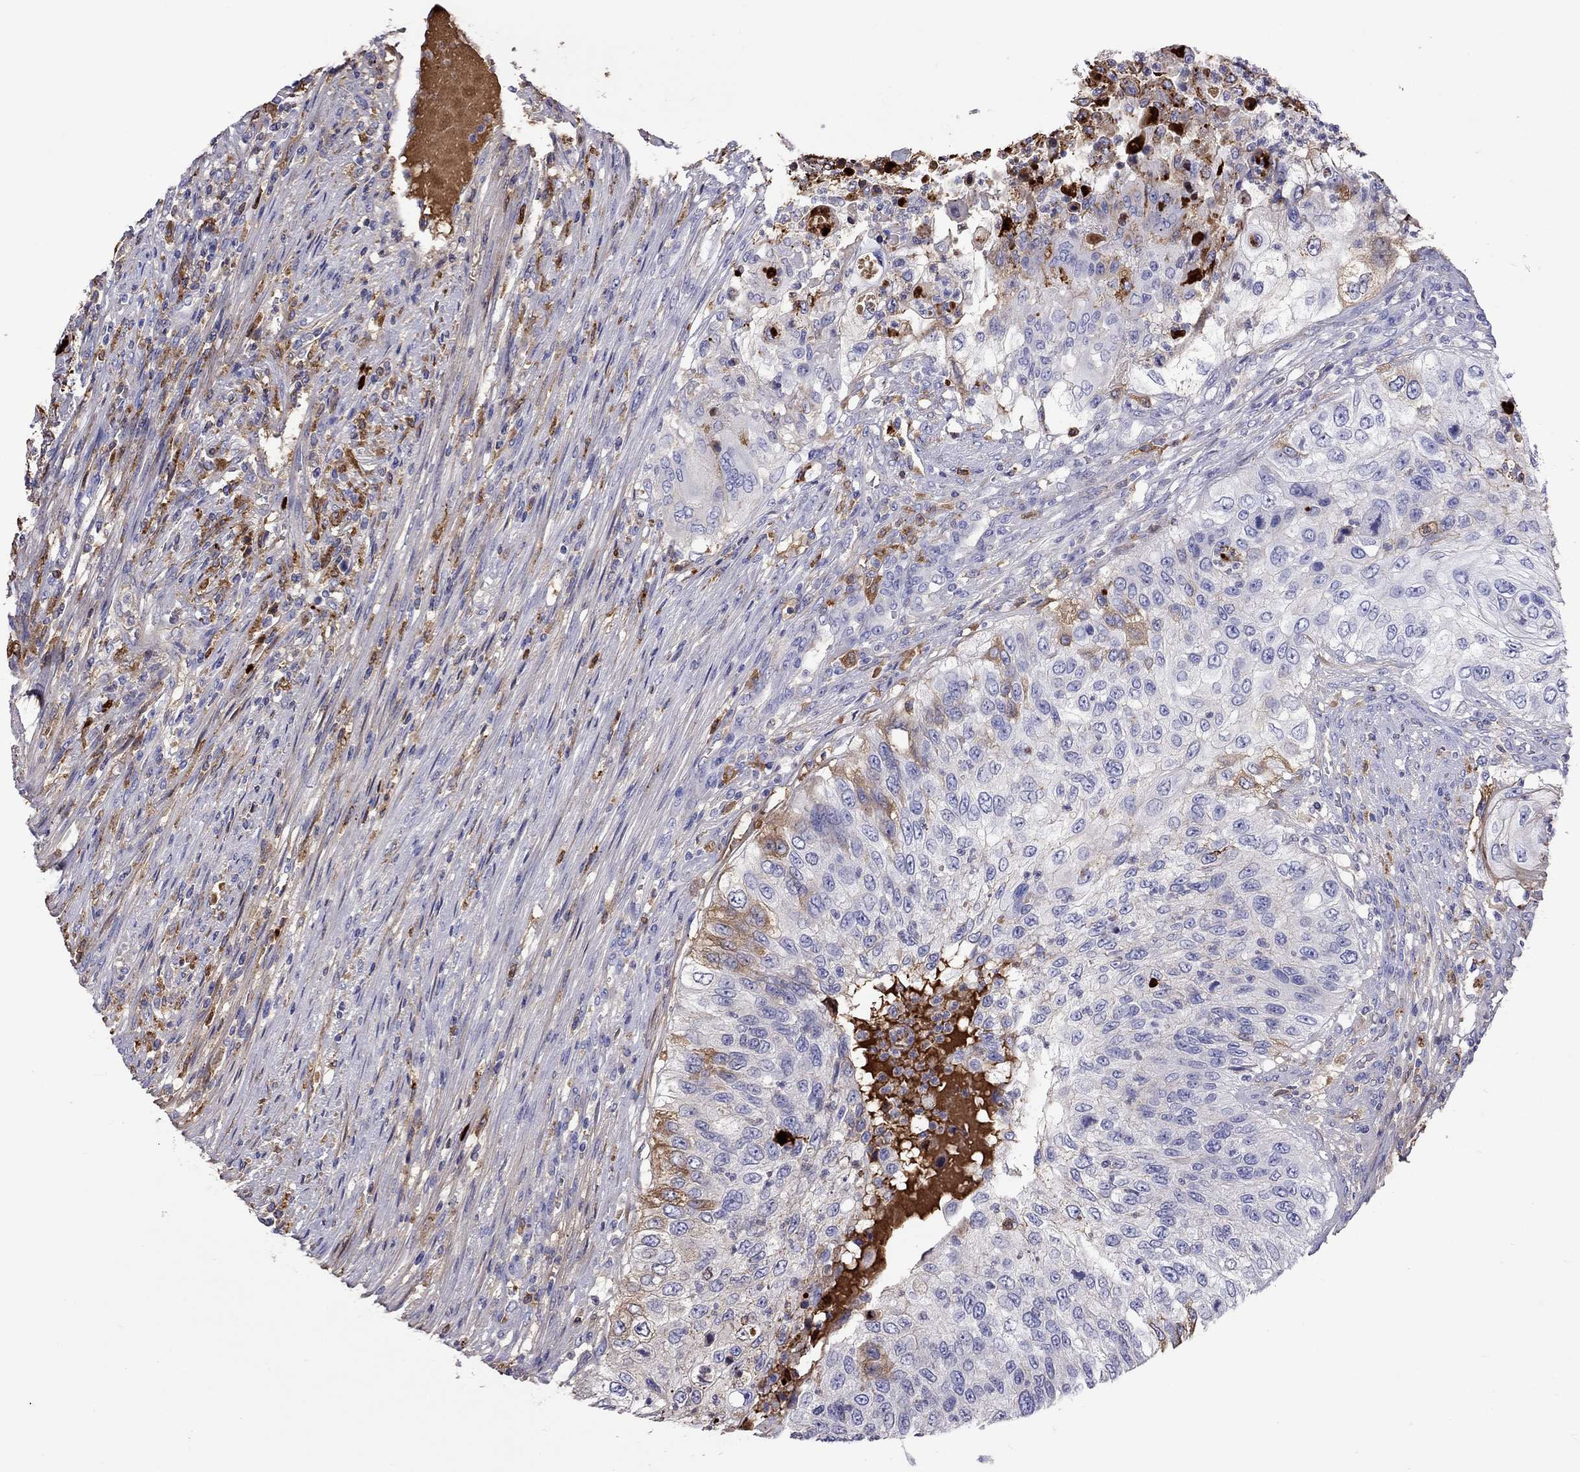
{"staining": {"intensity": "moderate", "quantity": "<25%", "location": "cytoplasmic/membranous"}, "tissue": "urothelial cancer", "cell_type": "Tumor cells", "image_type": "cancer", "snomed": [{"axis": "morphology", "description": "Urothelial carcinoma, High grade"}, {"axis": "topography", "description": "Urinary bladder"}], "caption": "Tumor cells demonstrate low levels of moderate cytoplasmic/membranous staining in about <25% of cells in human high-grade urothelial carcinoma.", "gene": "SERPINA3", "patient": {"sex": "female", "age": 60}}